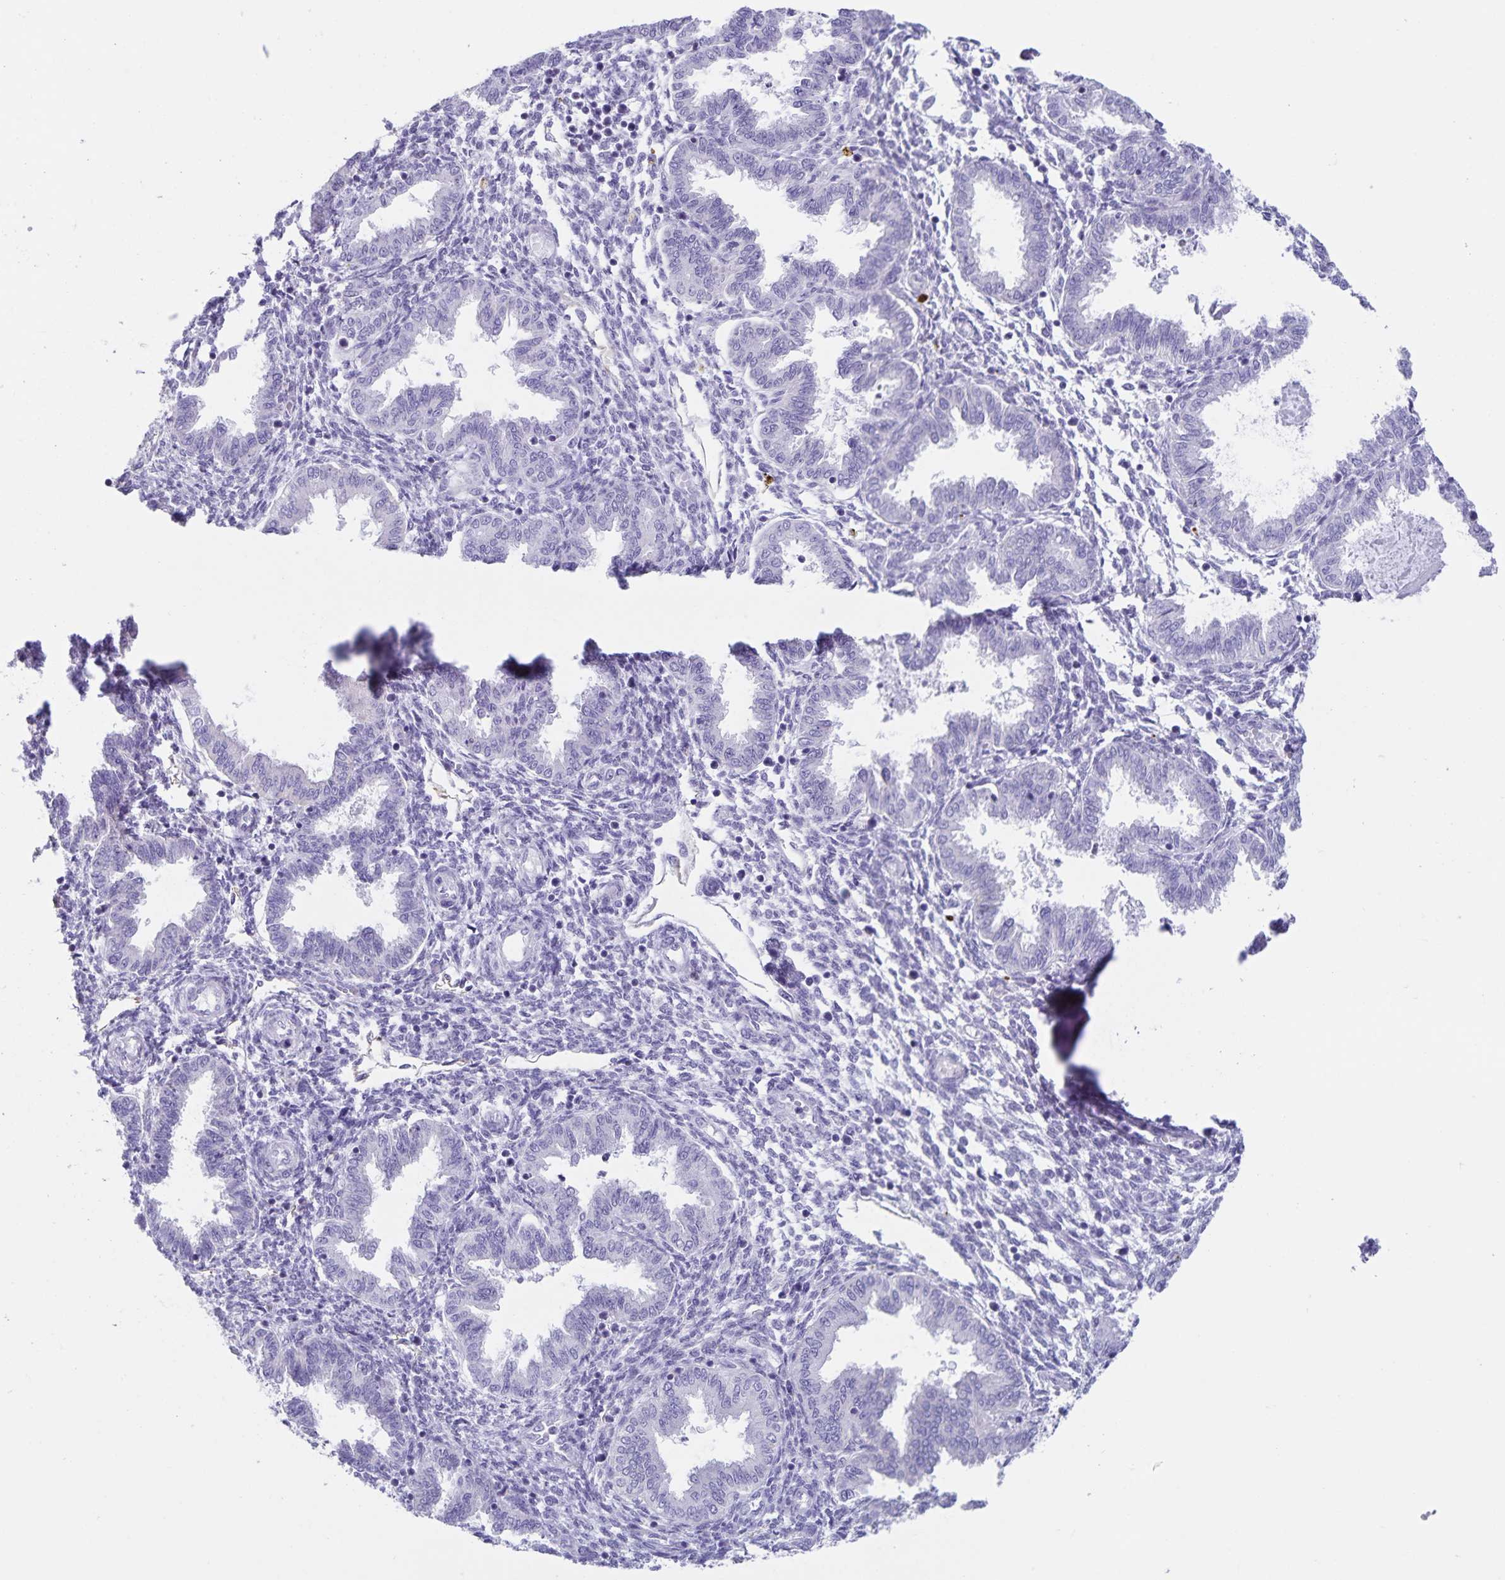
{"staining": {"intensity": "negative", "quantity": "none", "location": "none"}, "tissue": "endometrium", "cell_type": "Cells in endometrial stroma", "image_type": "normal", "snomed": [{"axis": "morphology", "description": "Normal tissue, NOS"}, {"axis": "topography", "description": "Endometrium"}], "caption": "Image shows no significant protein expression in cells in endometrial stroma of benign endometrium. (IHC, brightfield microscopy, high magnification).", "gene": "SYNM", "patient": {"sex": "female", "age": 33}}